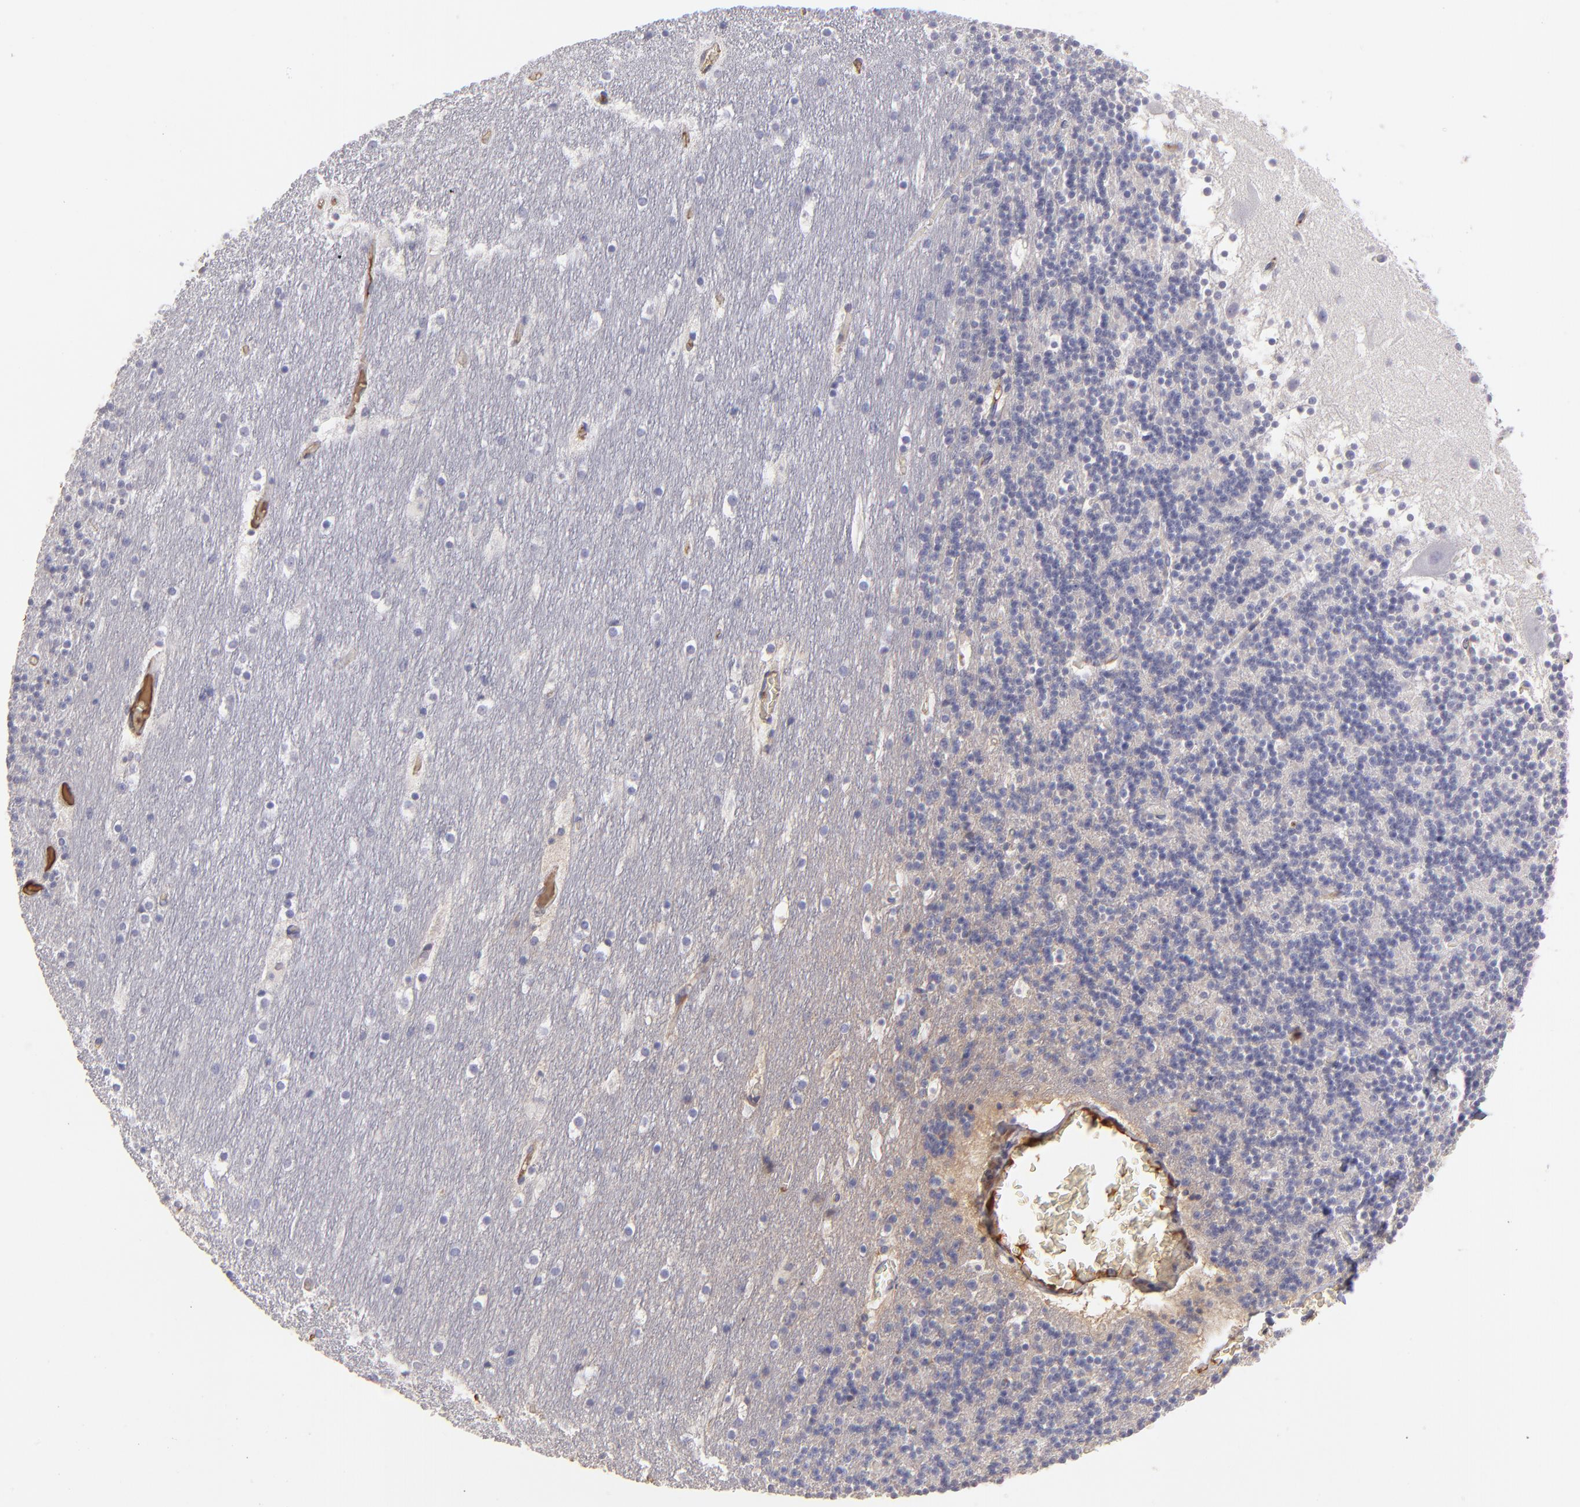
{"staining": {"intensity": "negative", "quantity": "none", "location": "none"}, "tissue": "cerebellum", "cell_type": "Cells in granular layer", "image_type": "normal", "snomed": [{"axis": "morphology", "description": "Normal tissue, NOS"}, {"axis": "topography", "description": "Cerebellum"}], "caption": "Cells in granular layer show no significant protein staining in unremarkable cerebellum.", "gene": "ABCC4", "patient": {"sex": "male", "age": 45}}